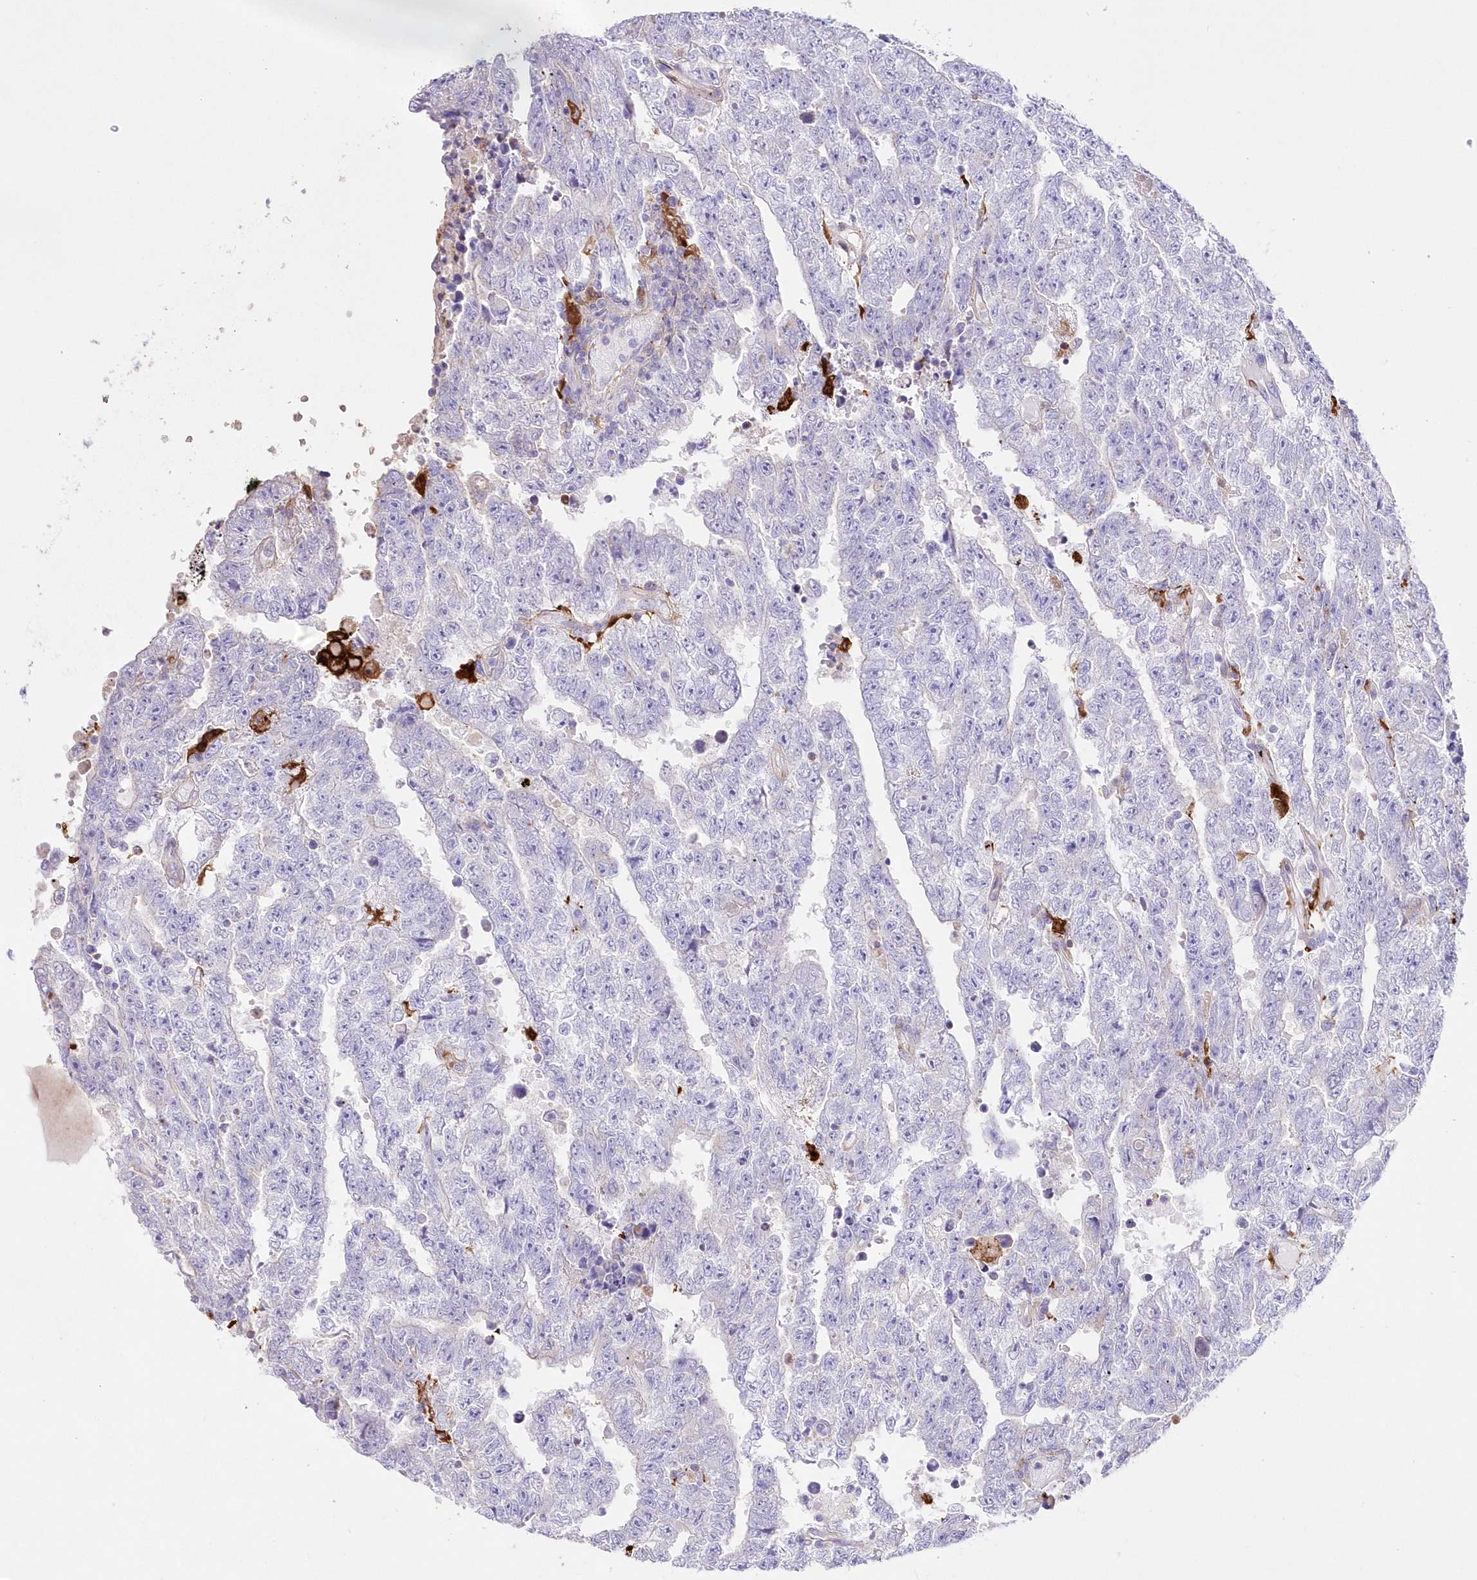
{"staining": {"intensity": "negative", "quantity": "none", "location": "none"}, "tissue": "testis cancer", "cell_type": "Tumor cells", "image_type": "cancer", "snomed": [{"axis": "morphology", "description": "Carcinoma, Embryonal, NOS"}, {"axis": "topography", "description": "Testis"}], "caption": "High magnification brightfield microscopy of testis cancer (embryonal carcinoma) stained with DAB (brown) and counterstained with hematoxylin (blue): tumor cells show no significant positivity.", "gene": "DNAJC19", "patient": {"sex": "male", "age": 25}}